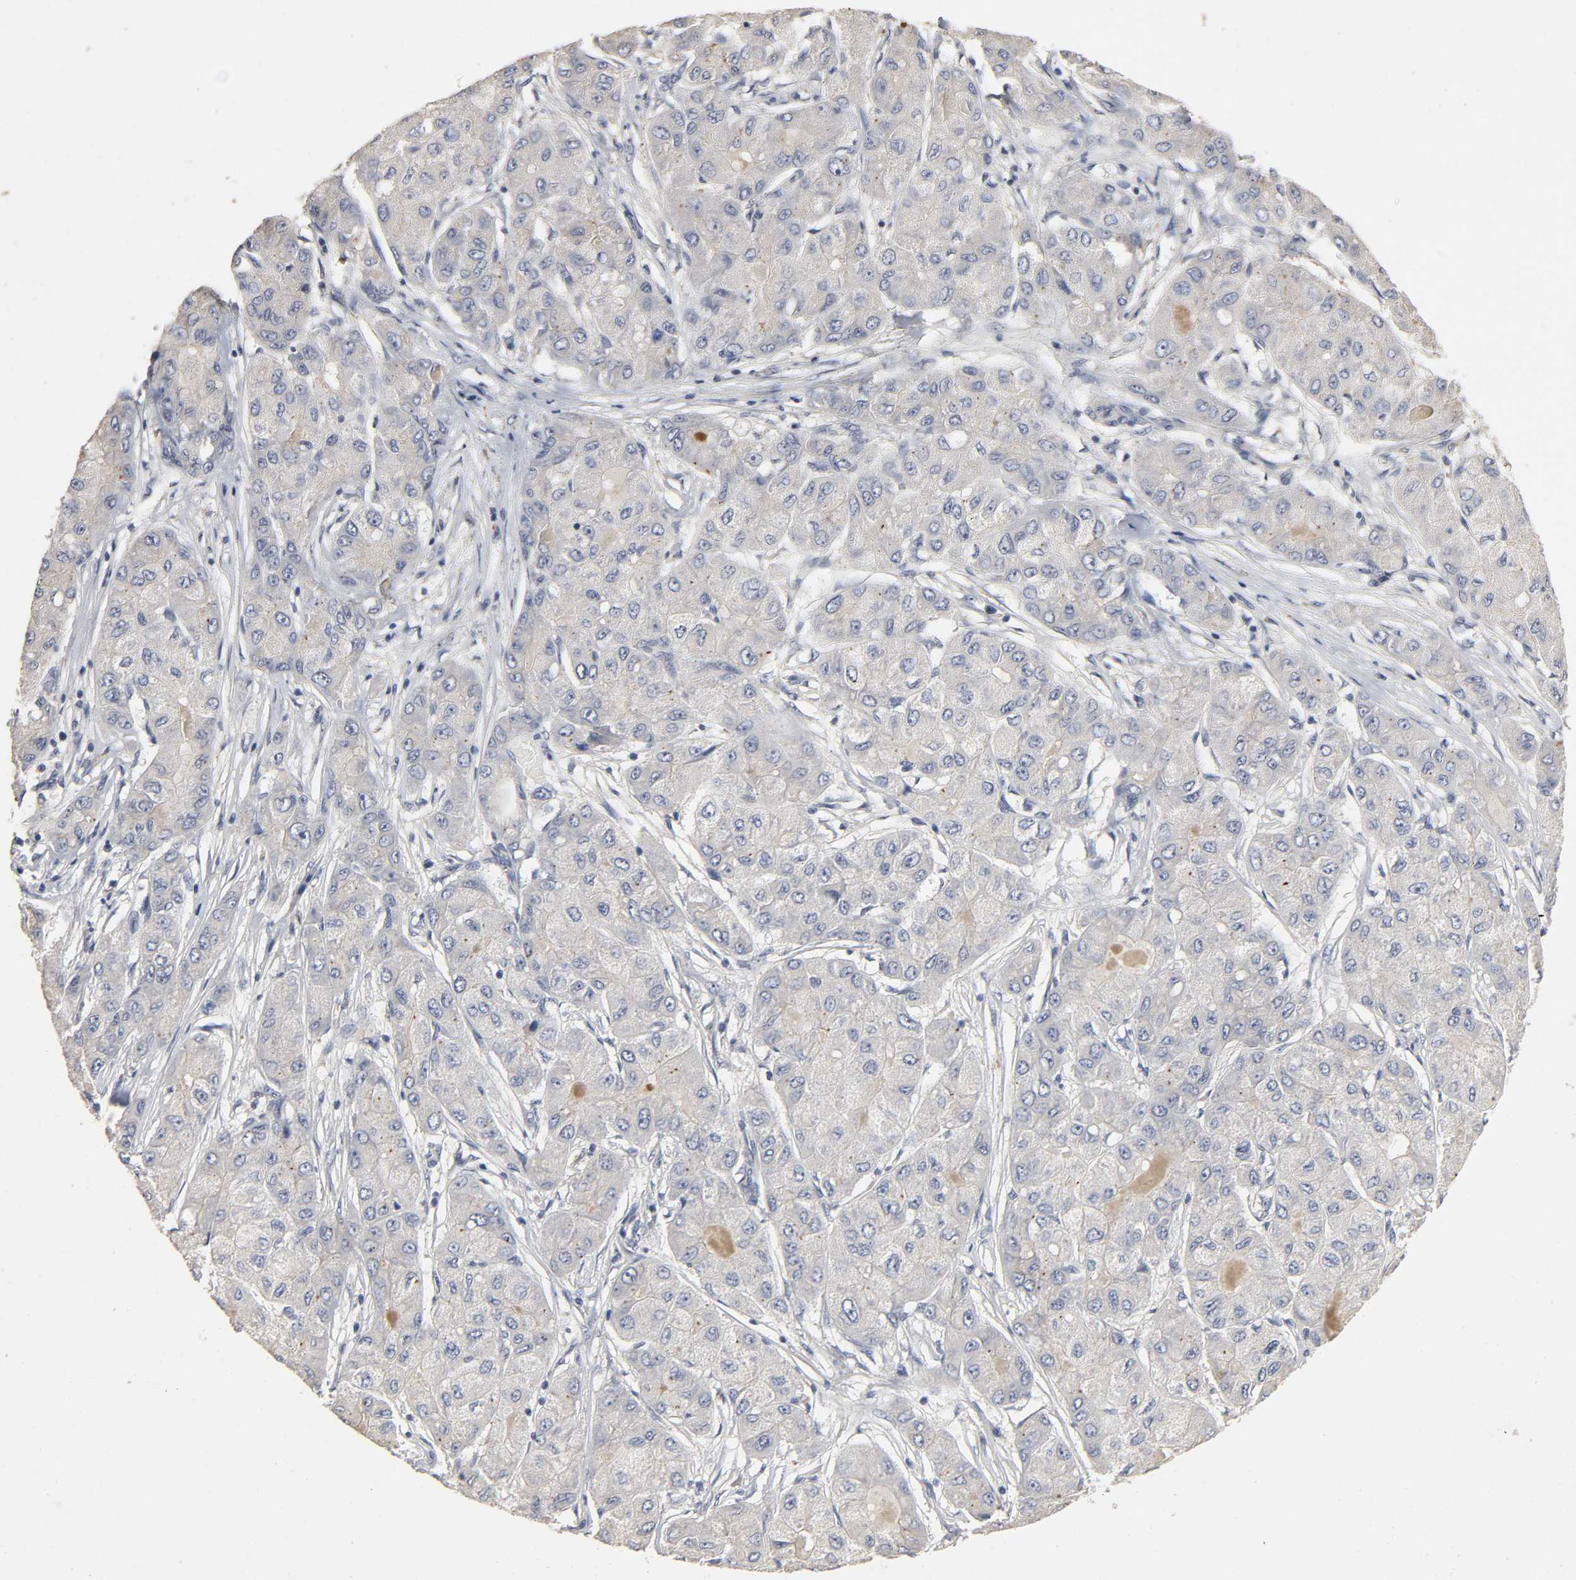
{"staining": {"intensity": "negative", "quantity": "none", "location": "none"}, "tissue": "liver cancer", "cell_type": "Tumor cells", "image_type": "cancer", "snomed": [{"axis": "morphology", "description": "Carcinoma, Hepatocellular, NOS"}, {"axis": "topography", "description": "Liver"}], "caption": "Immunohistochemistry photomicrograph of liver cancer (hepatocellular carcinoma) stained for a protein (brown), which displays no positivity in tumor cells.", "gene": "SLC10A2", "patient": {"sex": "male", "age": 80}}